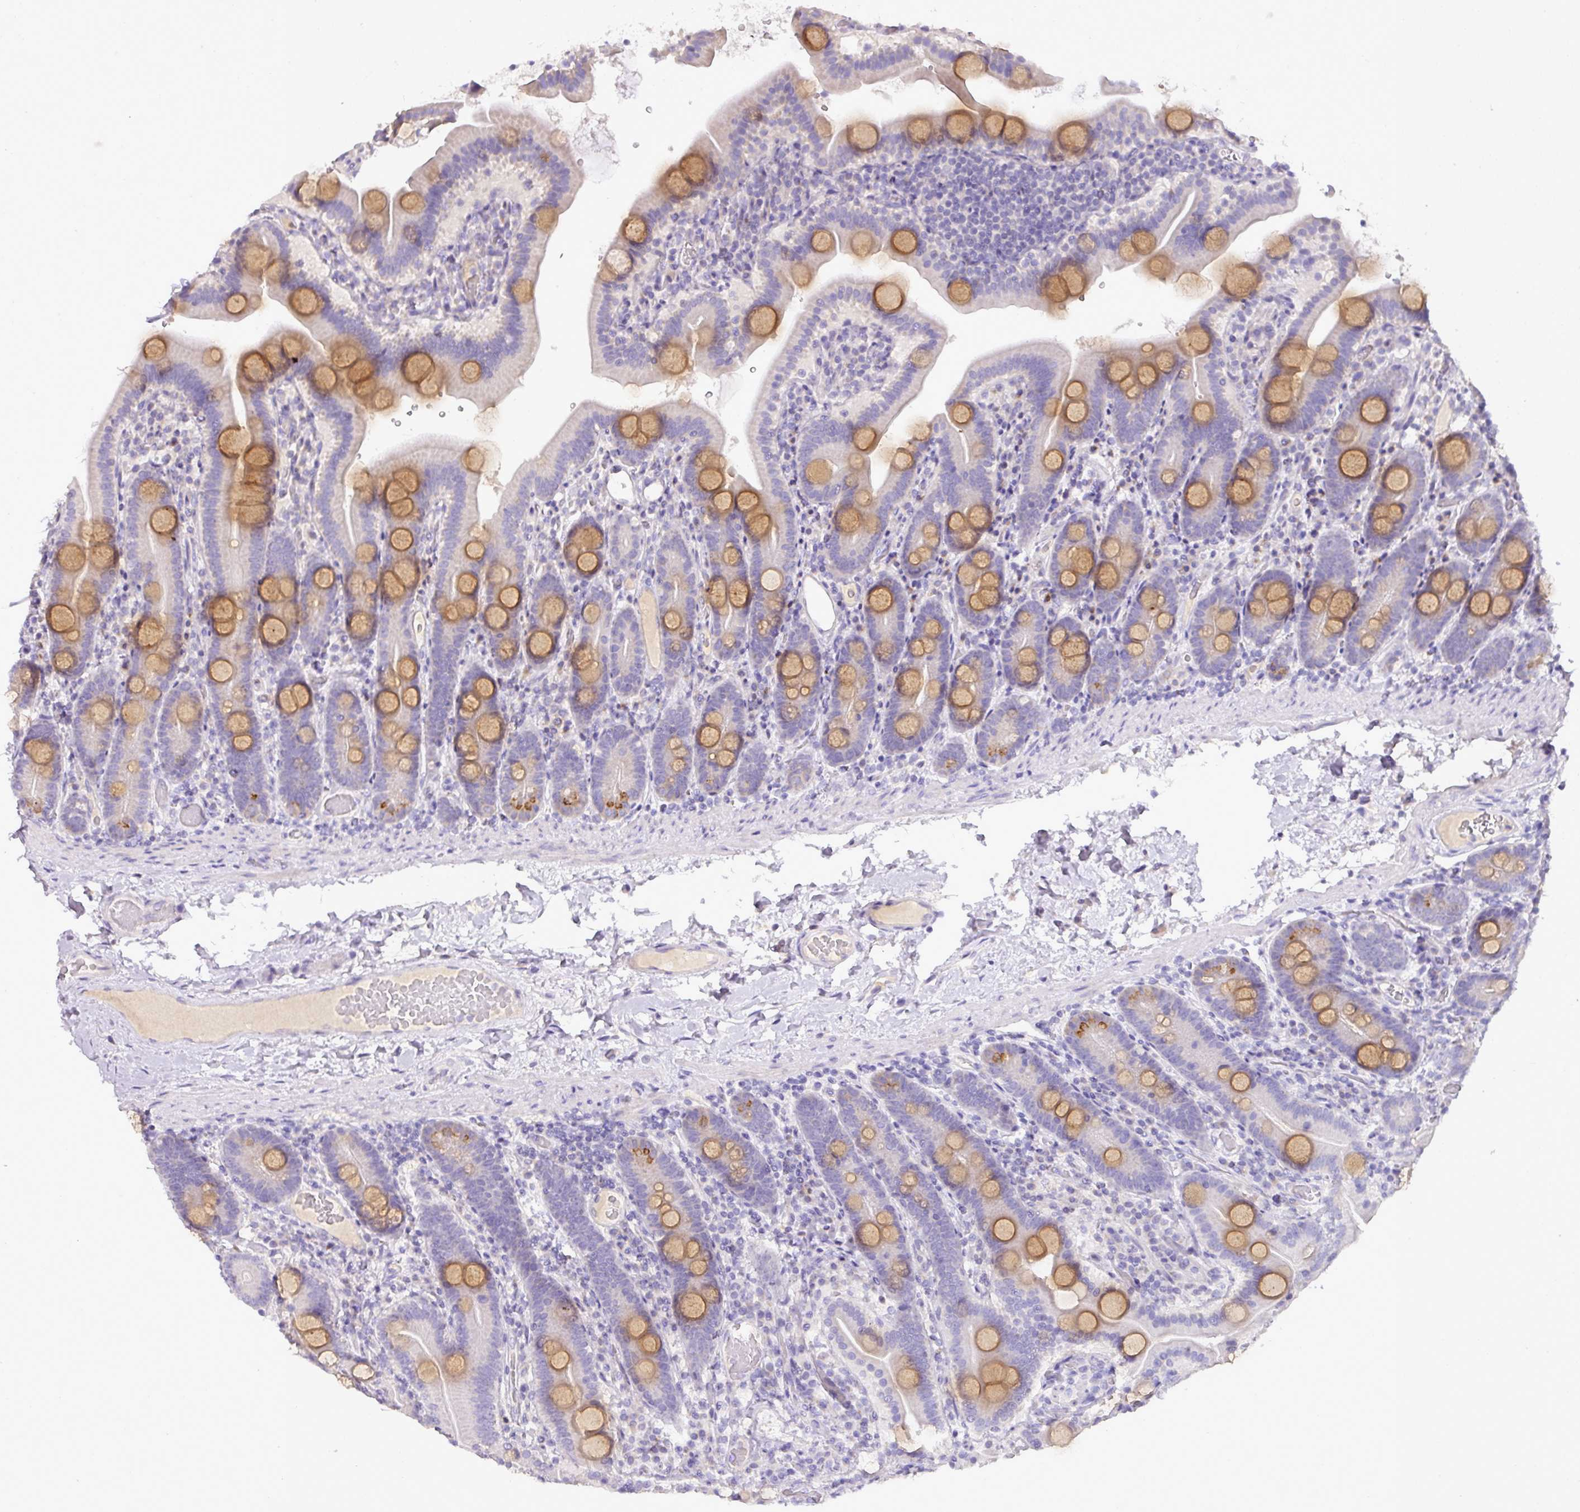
{"staining": {"intensity": "strong", "quantity": "<25%", "location": "cytoplasmic/membranous"}, "tissue": "duodenum", "cell_type": "Glandular cells", "image_type": "normal", "snomed": [{"axis": "morphology", "description": "Normal tissue, NOS"}, {"axis": "topography", "description": "Duodenum"}], "caption": "An immunohistochemistry (IHC) micrograph of unremarkable tissue is shown. Protein staining in brown labels strong cytoplasmic/membranous positivity in duodenum within glandular cells. Immunohistochemistry (ihc) stains the protein in brown and the nuclei are stained blue.", "gene": "BRINP2", "patient": {"sex": "male", "age": 55}}